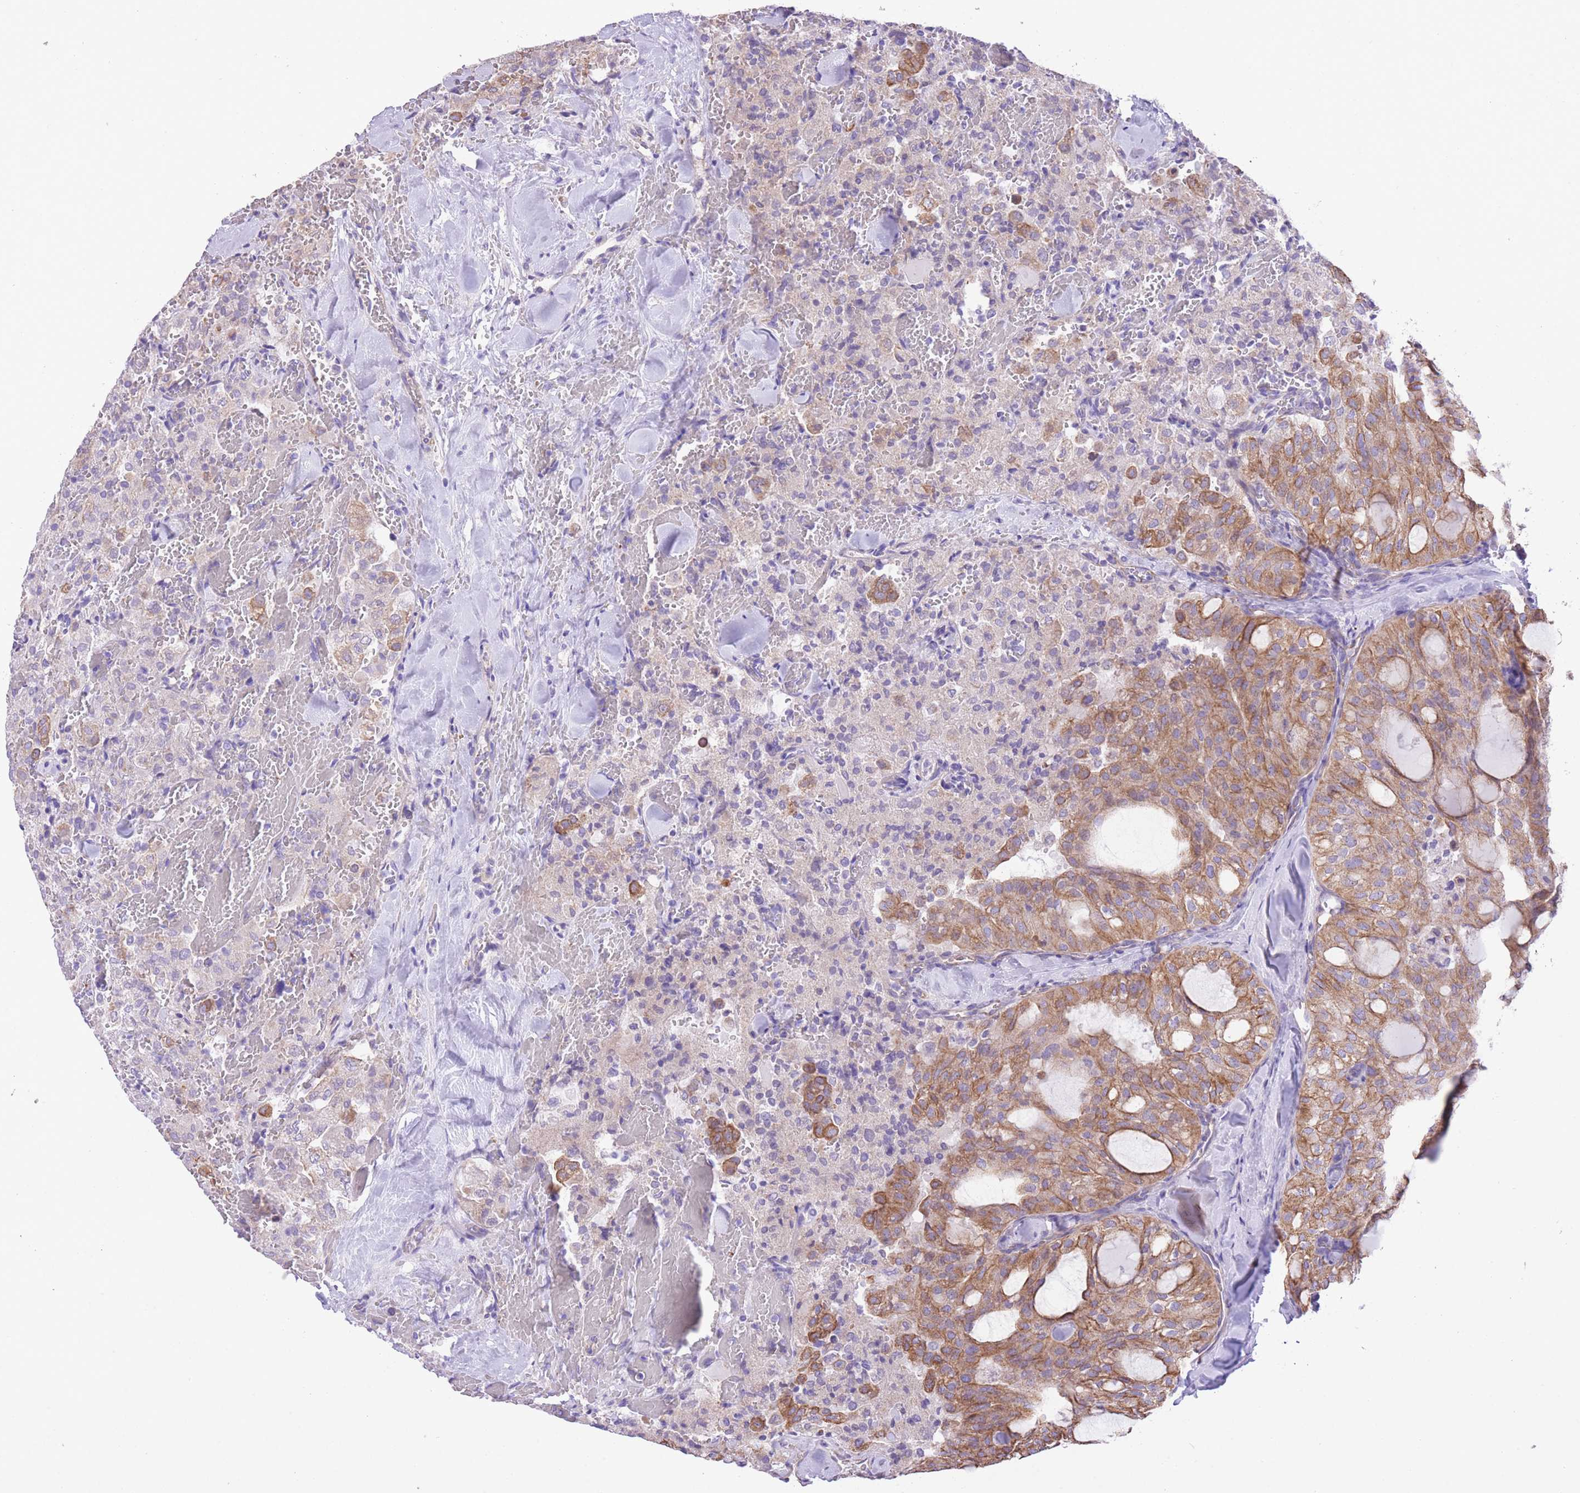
{"staining": {"intensity": "moderate", "quantity": "25%-75%", "location": "cytoplasmic/membranous"}, "tissue": "thyroid cancer", "cell_type": "Tumor cells", "image_type": "cancer", "snomed": [{"axis": "morphology", "description": "Follicular adenoma carcinoma, NOS"}, {"axis": "topography", "description": "Thyroid gland"}], "caption": "Thyroid follicular adenoma carcinoma was stained to show a protein in brown. There is medium levels of moderate cytoplasmic/membranous positivity in about 25%-75% of tumor cells.", "gene": "RHOU", "patient": {"sex": "male", "age": 75}}